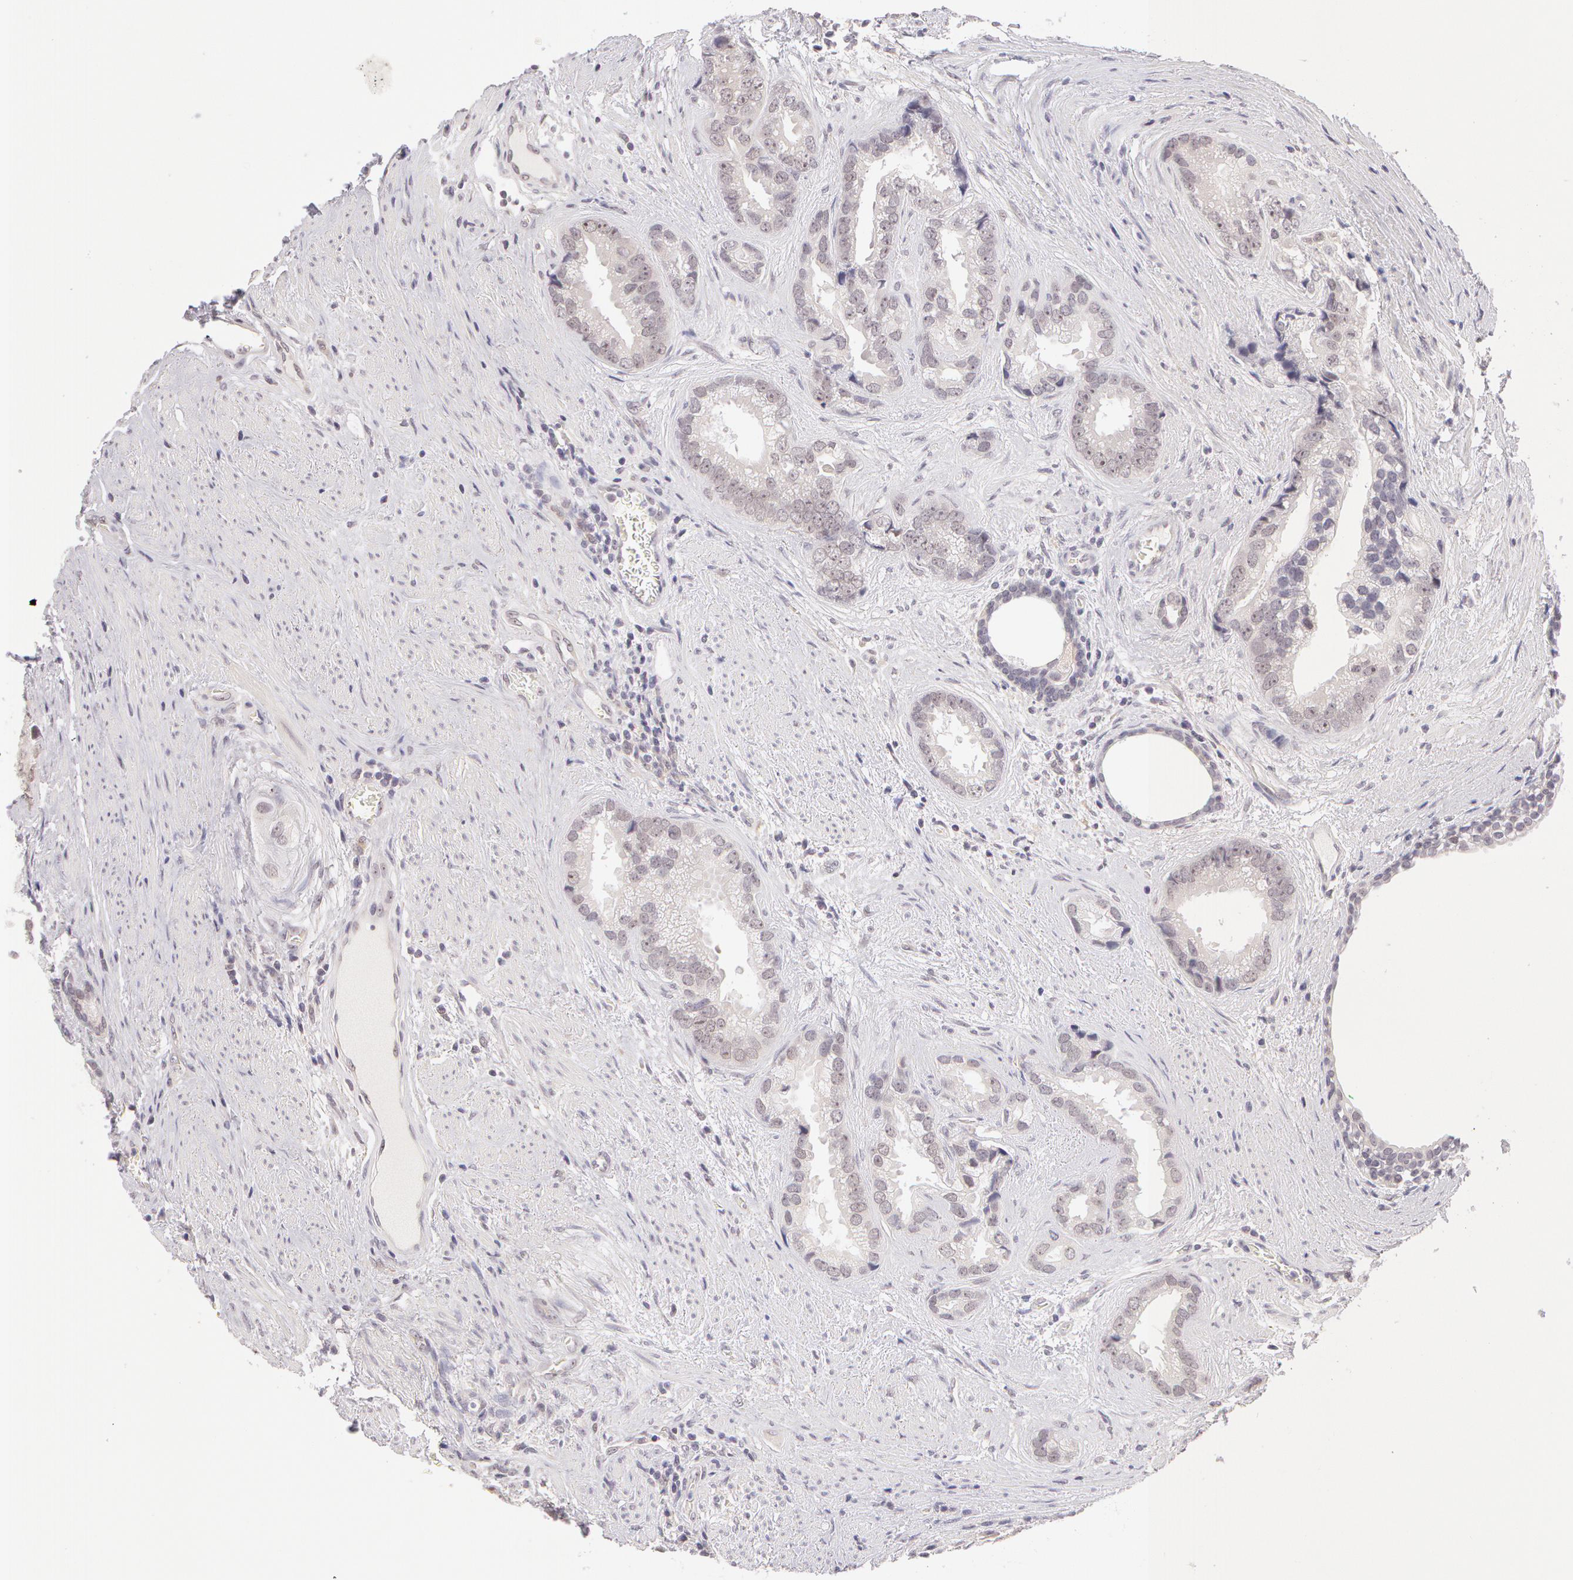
{"staining": {"intensity": "negative", "quantity": "none", "location": "none"}, "tissue": "prostate cancer", "cell_type": "Tumor cells", "image_type": "cancer", "snomed": [{"axis": "morphology", "description": "Adenocarcinoma, Low grade"}, {"axis": "topography", "description": "Prostate"}], "caption": "High magnification brightfield microscopy of prostate low-grade adenocarcinoma stained with DAB (brown) and counterstained with hematoxylin (blue): tumor cells show no significant staining. The staining is performed using DAB (3,3'-diaminobenzidine) brown chromogen with nuclei counter-stained in using hematoxylin.", "gene": "ZNF597", "patient": {"sex": "male", "age": 71}}